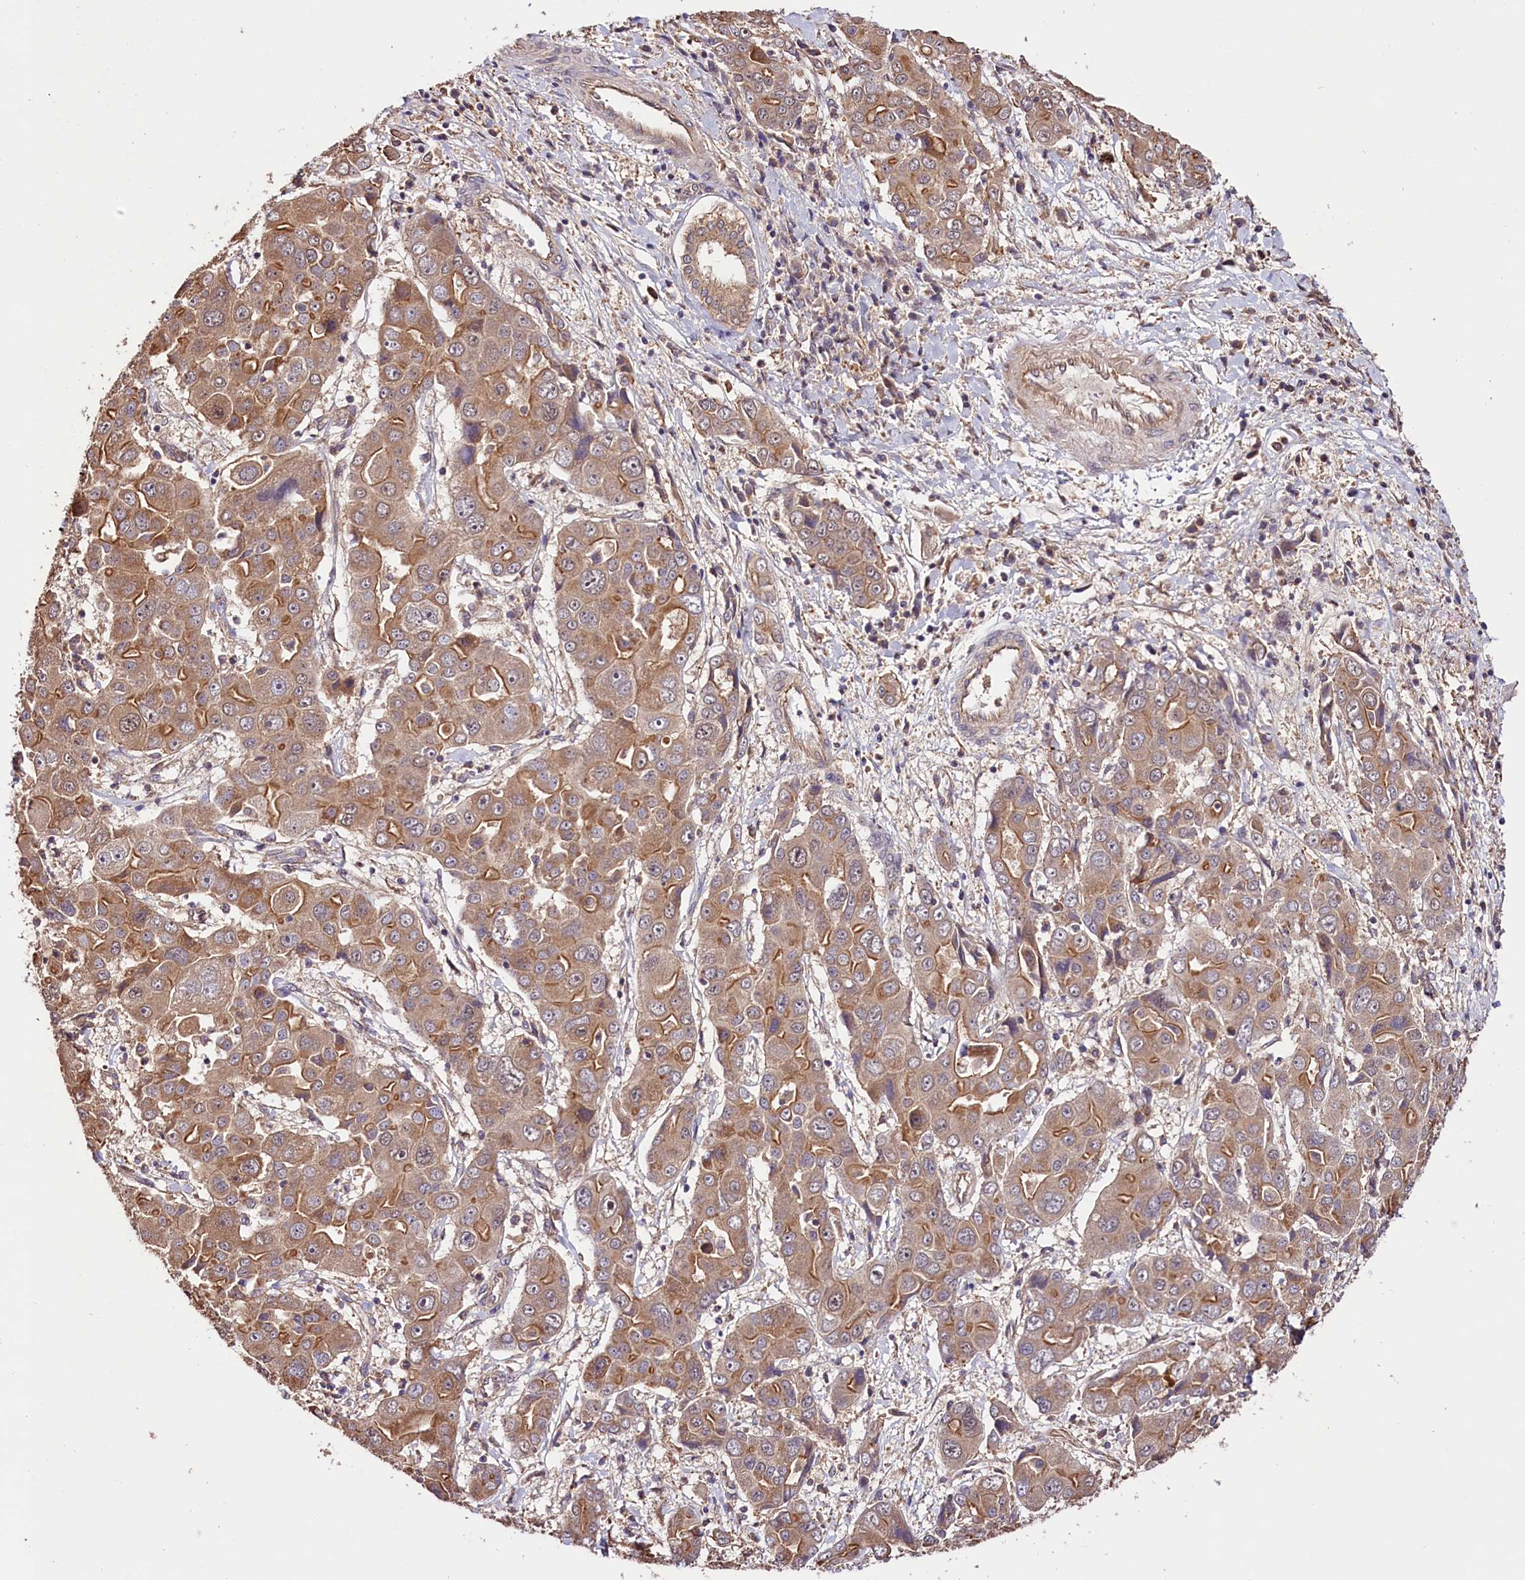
{"staining": {"intensity": "moderate", "quantity": "25%-75%", "location": "cytoplasmic/membranous"}, "tissue": "liver cancer", "cell_type": "Tumor cells", "image_type": "cancer", "snomed": [{"axis": "morphology", "description": "Cholangiocarcinoma"}, {"axis": "topography", "description": "Liver"}], "caption": "Liver cancer stained with a brown dye demonstrates moderate cytoplasmic/membranous positive expression in about 25%-75% of tumor cells.", "gene": "CES3", "patient": {"sex": "male", "age": 67}}